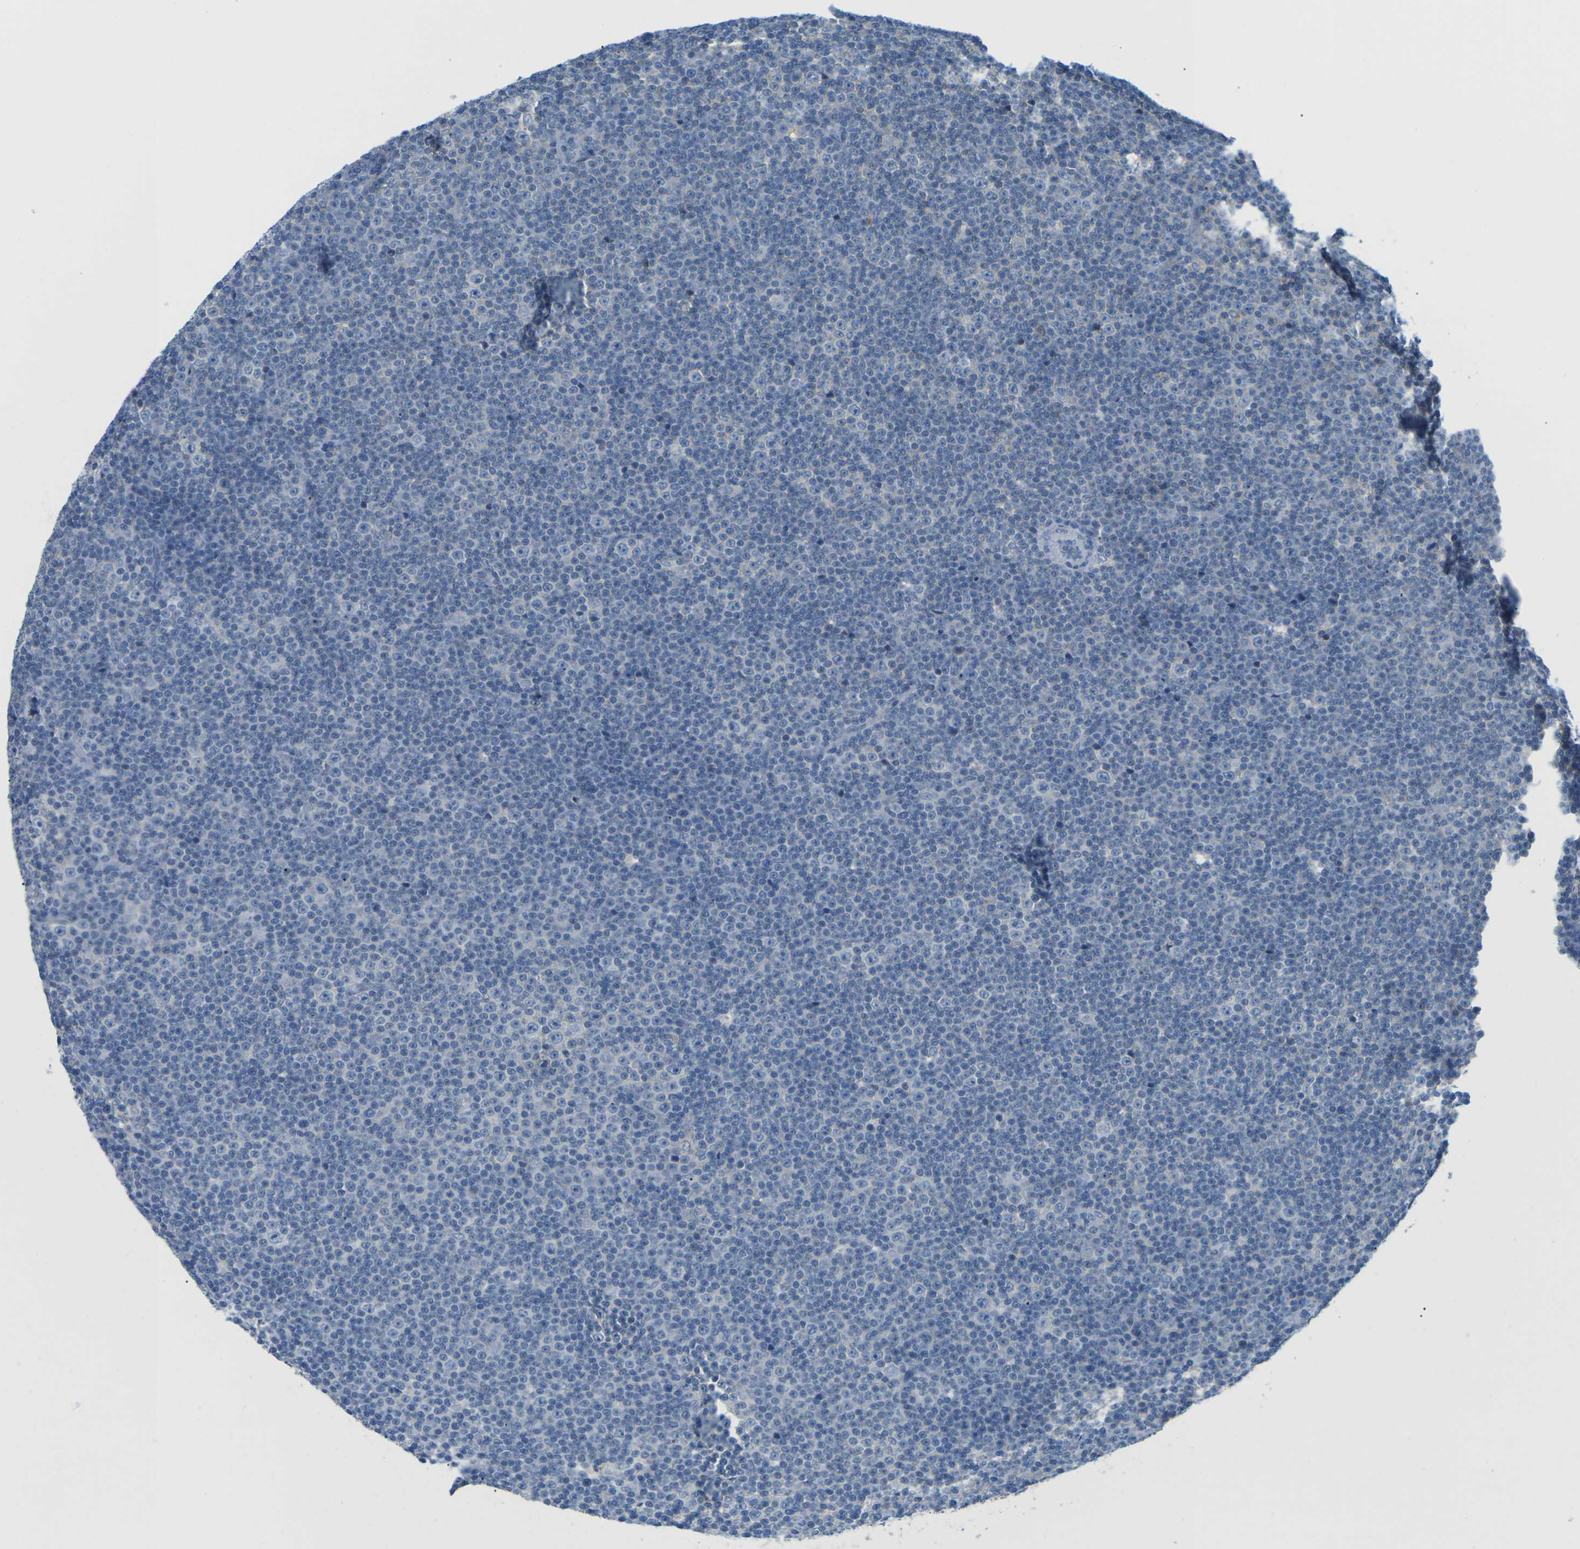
{"staining": {"intensity": "negative", "quantity": "none", "location": "none"}, "tissue": "lymphoma", "cell_type": "Tumor cells", "image_type": "cancer", "snomed": [{"axis": "morphology", "description": "Malignant lymphoma, non-Hodgkin's type, Low grade"}, {"axis": "topography", "description": "Lymph node"}], "caption": "Immunohistochemistry micrograph of neoplastic tissue: low-grade malignant lymphoma, non-Hodgkin's type stained with DAB (3,3'-diaminobenzidine) demonstrates no significant protein positivity in tumor cells.", "gene": "CD47", "patient": {"sex": "female", "age": 67}}